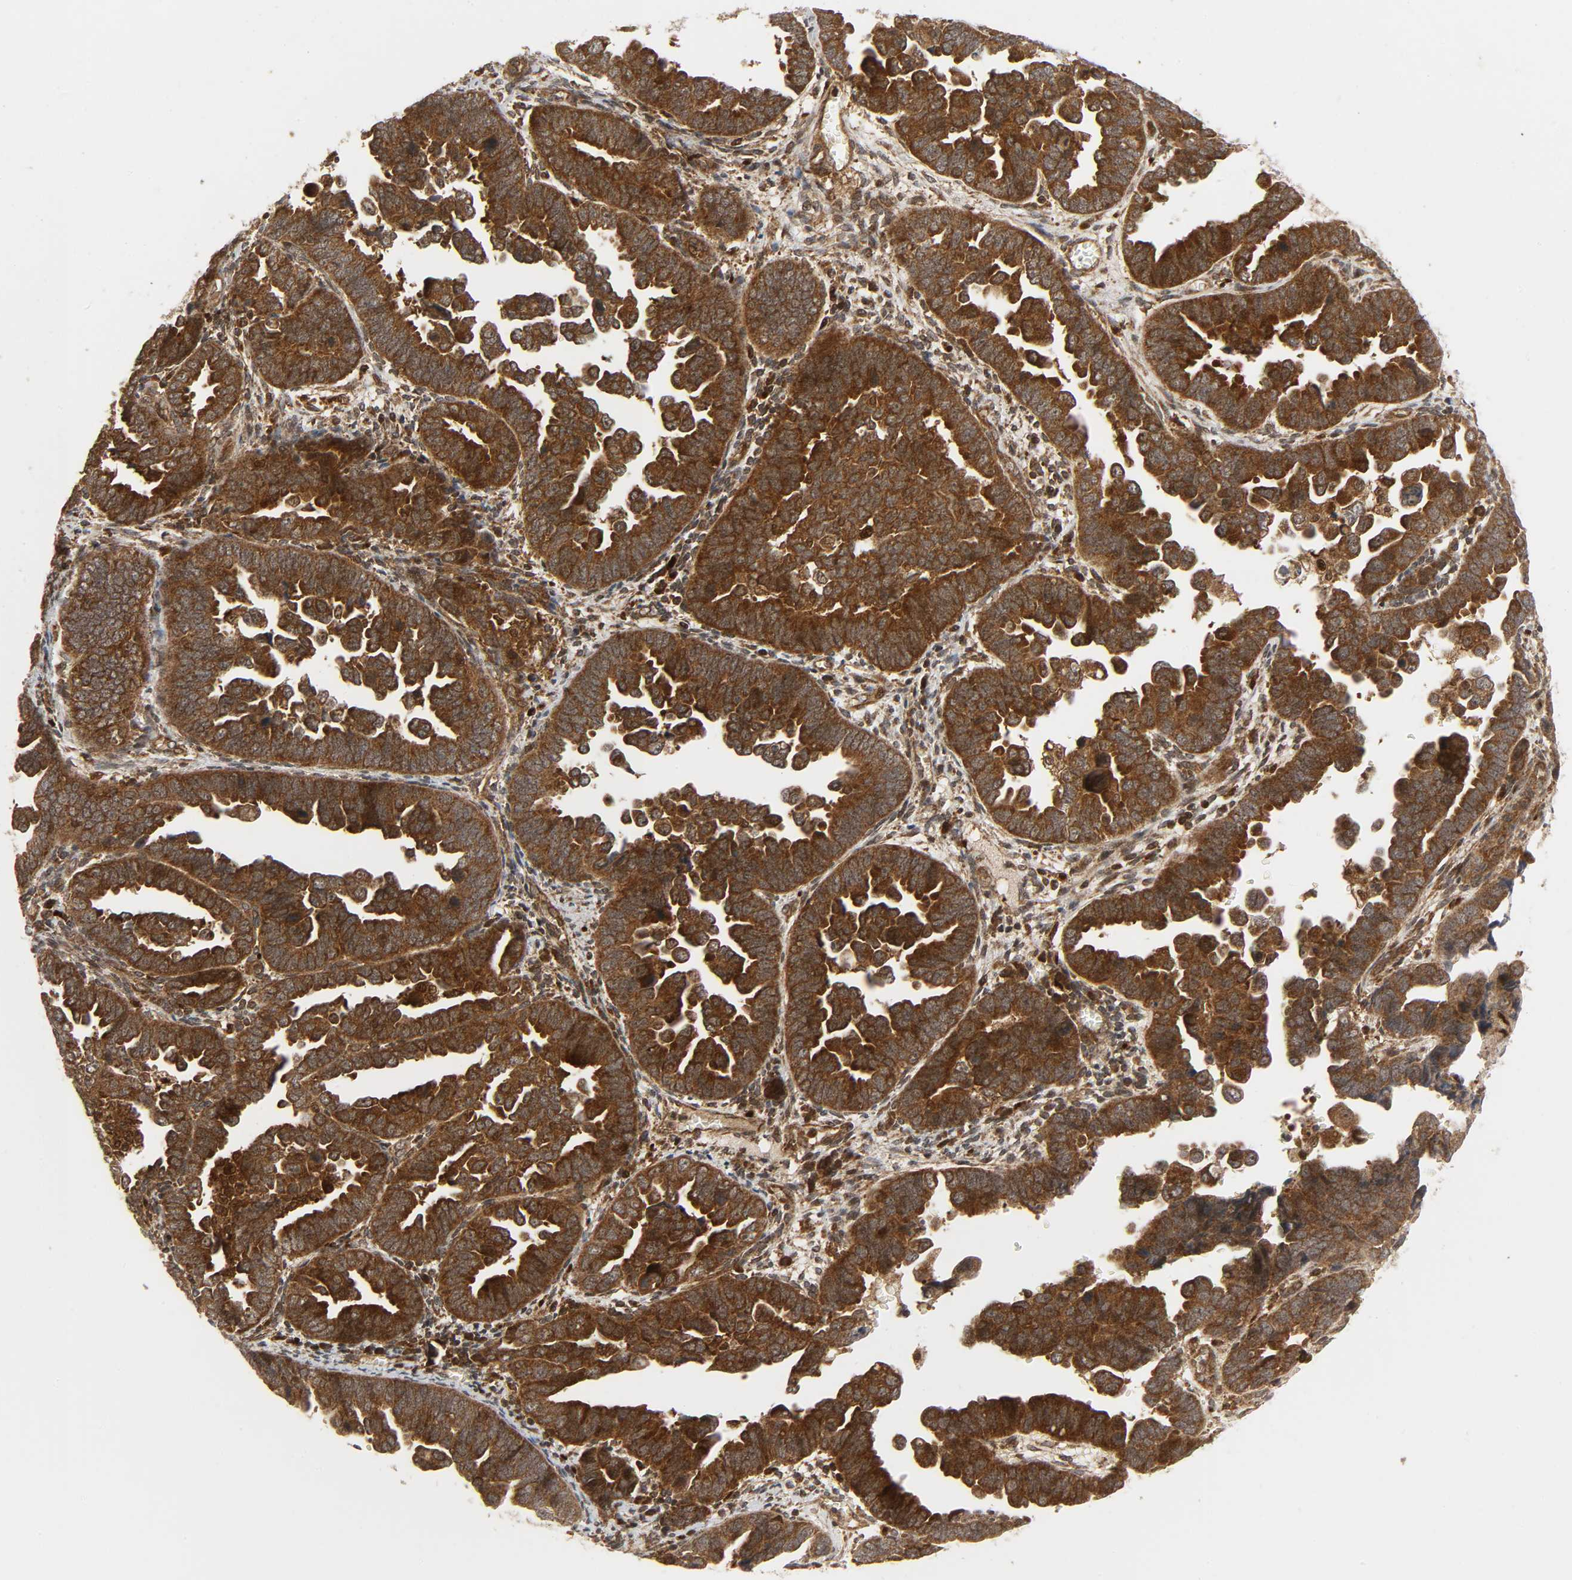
{"staining": {"intensity": "strong", "quantity": ">75%", "location": "cytoplasmic/membranous"}, "tissue": "endometrial cancer", "cell_type": "Tumor cells", "image_type": "cancer", "snomed": [{"axis": "morphology", "description": "Adenocarcinoma, NOS"}, {"axis": "topography", "description": "Endometrium"}], "caption": "A micrograph showing strong cytoplasmic/membranous expression in about >75% of tumor cells in adenocarcinoma (endometrial), as visualized by brown immunohistochemical staining.", "gene": "CHUK", "patient": {"sex": "female", "age": 75}}